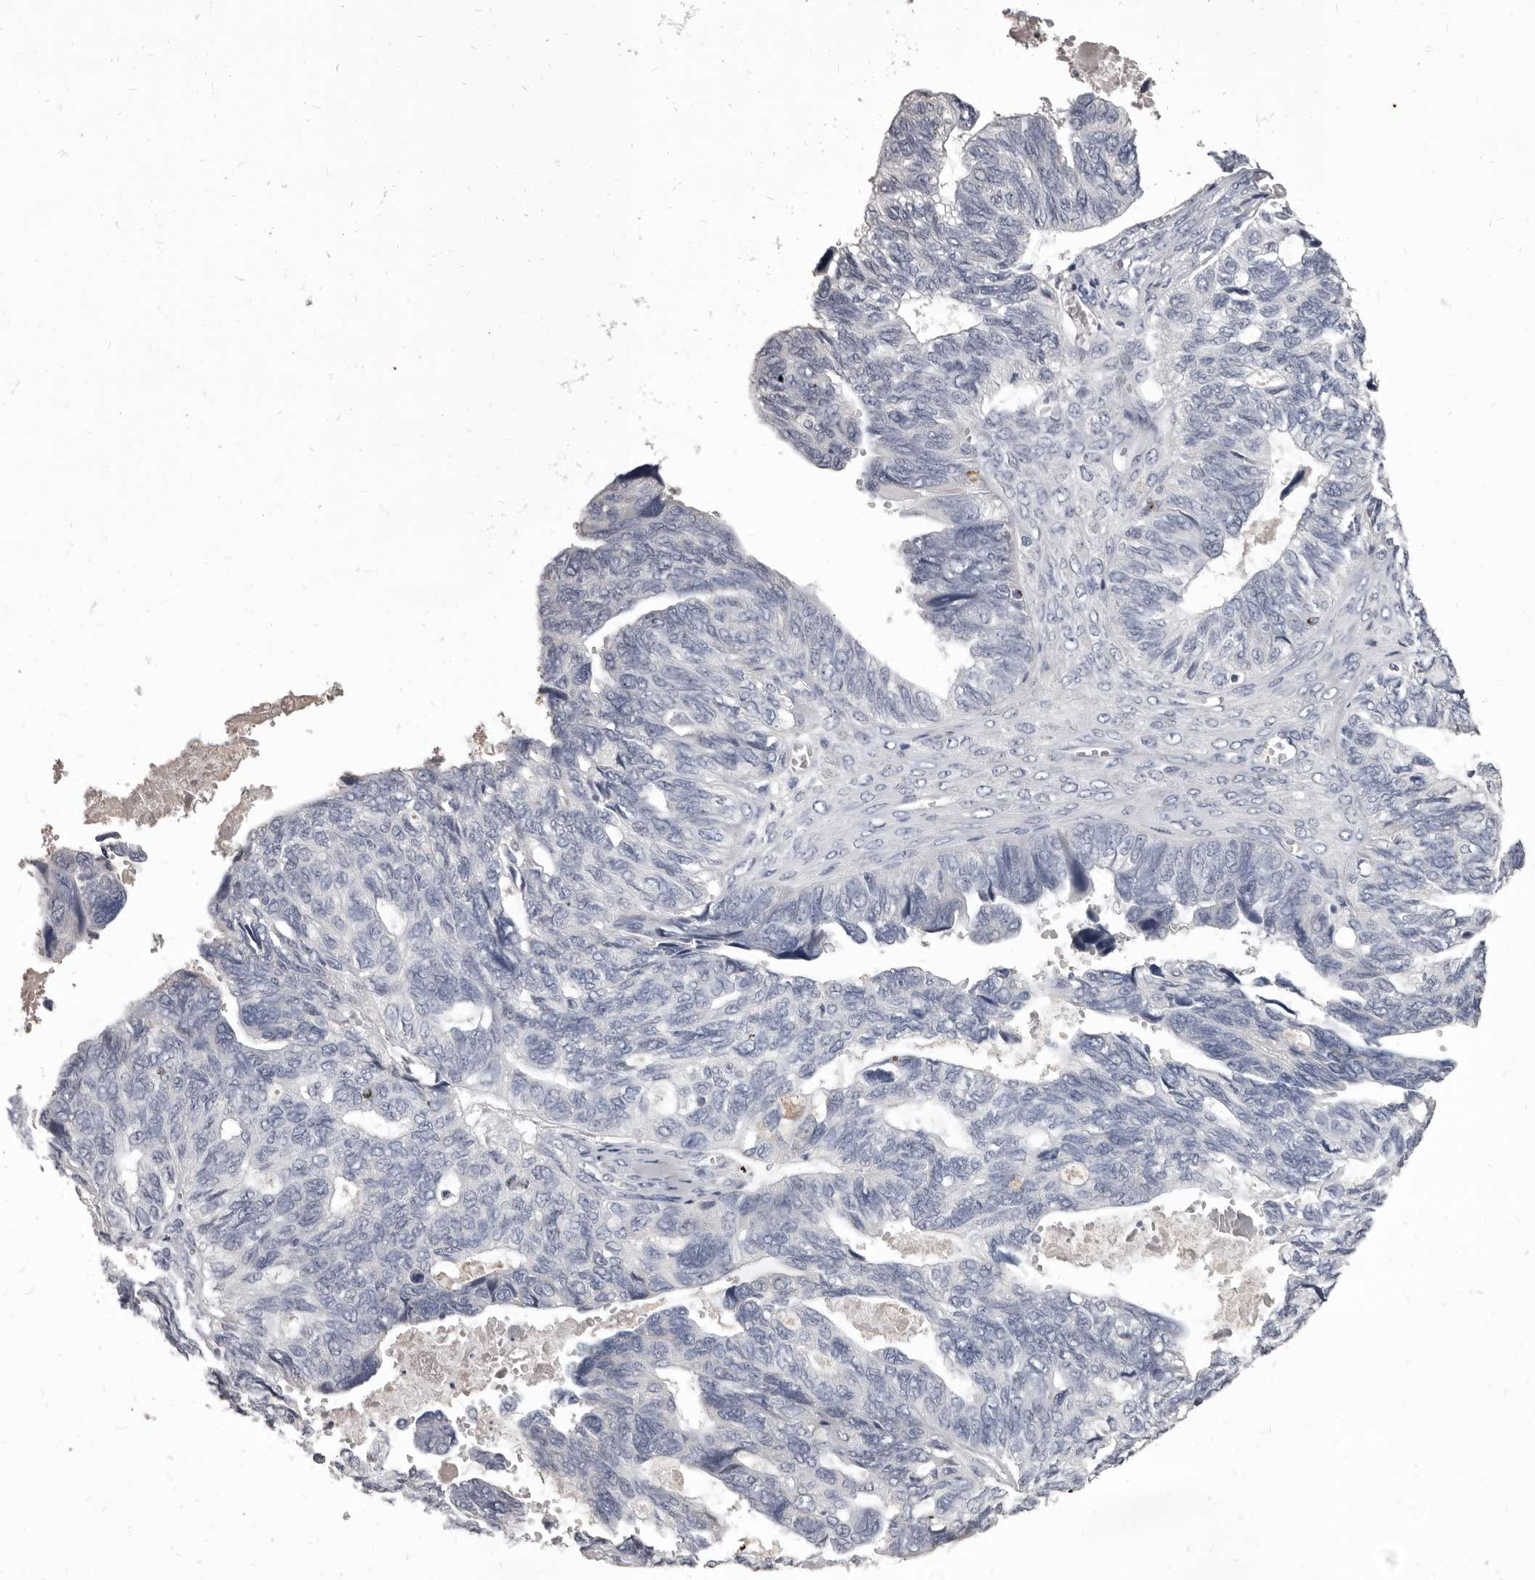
{"staining": {"intensity": "negative", "quantity": "none", "location": "none"}, "tissue": "ovarian cancer", "cell_type": "Tumor cells", "image_type": "cancer", "snomed": [{"axis": "morphology", "description": "Cystadenocarcinoma, serous, NOS"}, {"axis": "topography", "description": "Ovary"}], "caption": "This histopathology image is of ovarian cancer stained with immunohistochemistry to label a protein in brown with the nuclei are counter-stained blue. There is no staining in tumor cells.", "gene": "GZMH", "patient": {"sex": "female", "age": 79}}